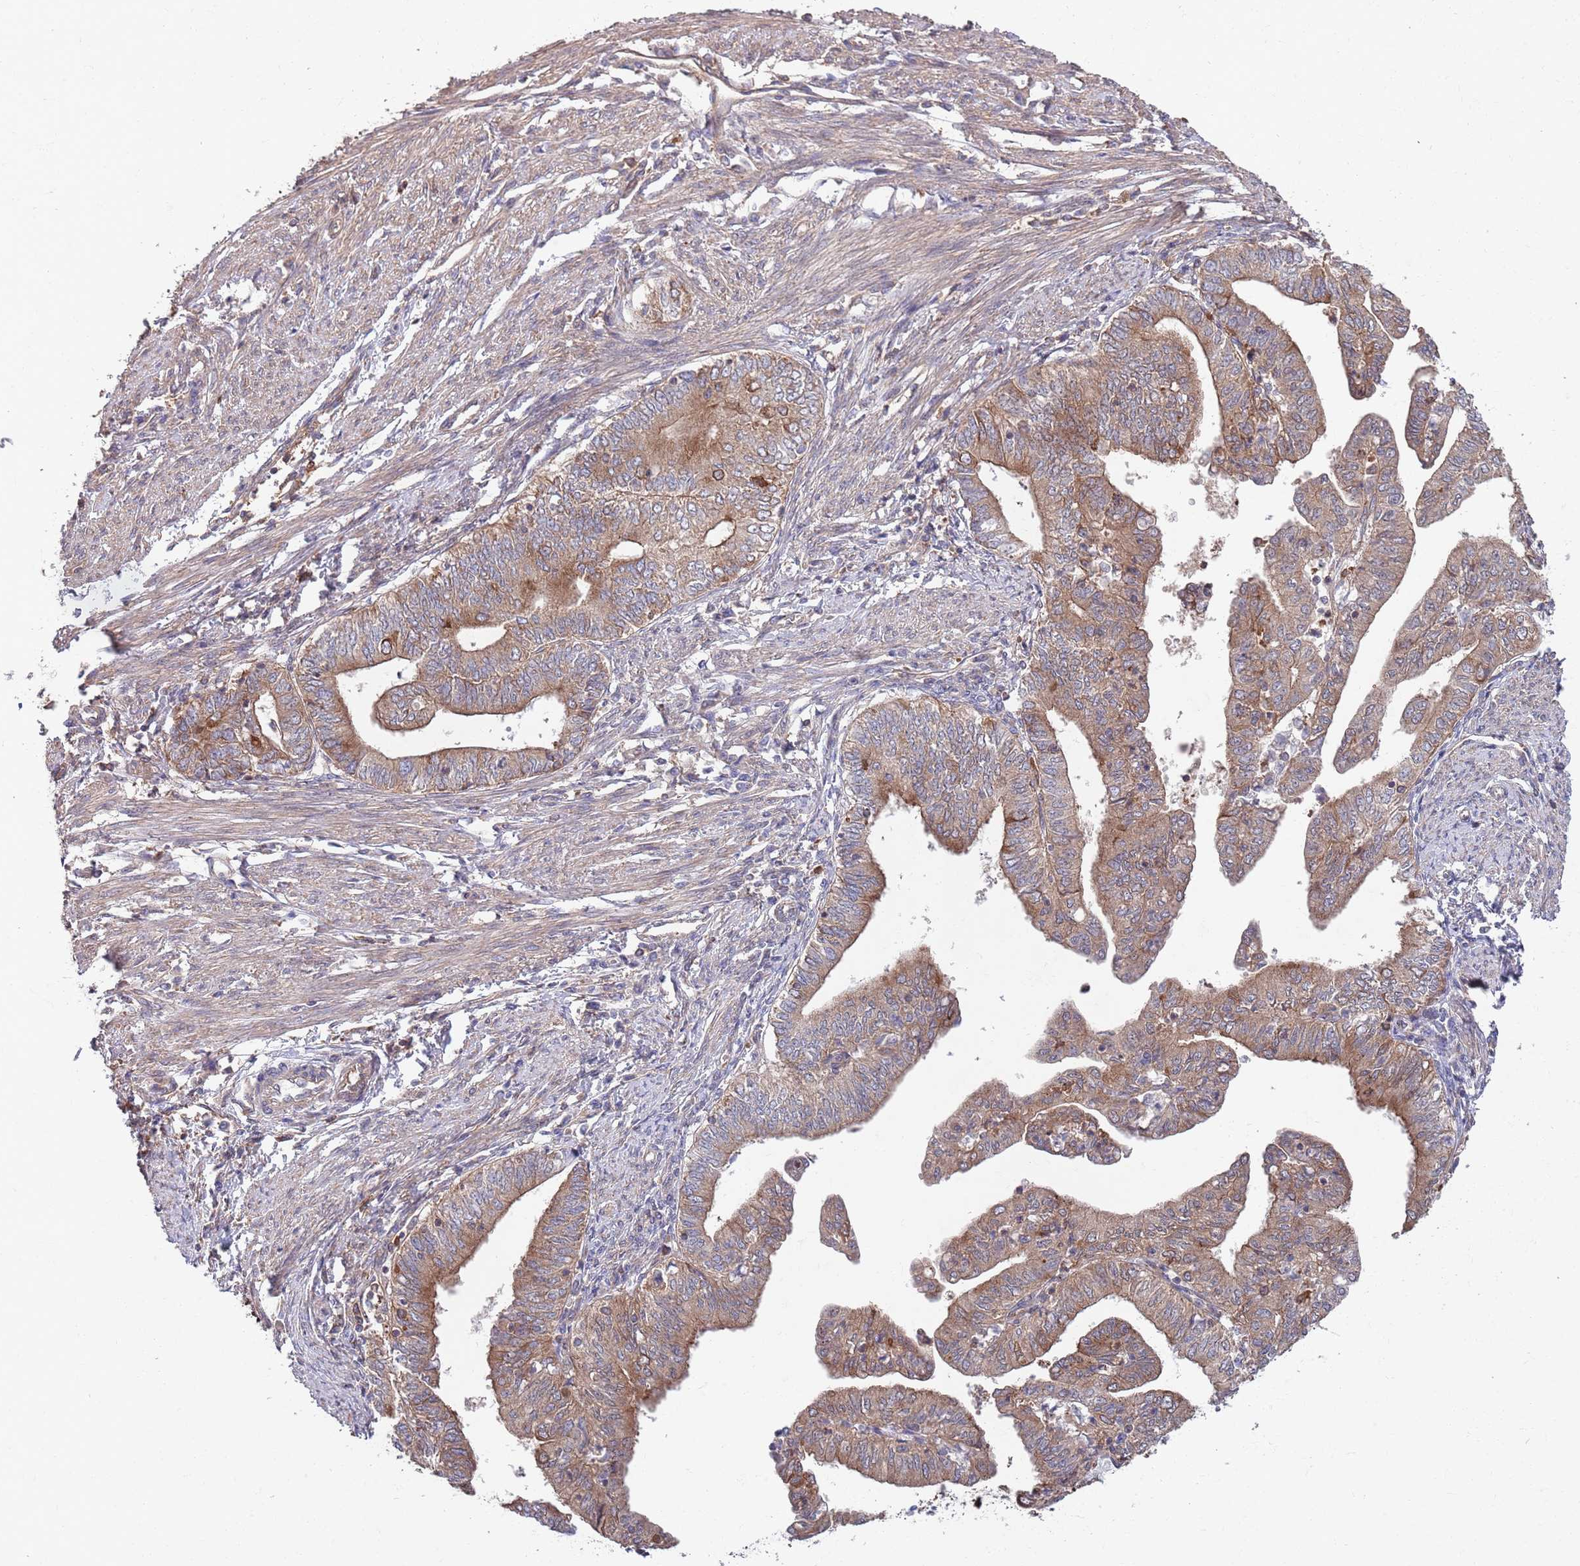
{"staining": {"intensity": "moderate", "quantity": ">75%", "location": "cytoplasmic/membranous"}, "tissue": "endometrial cancer", "cell_type": "Tumor cells", "image_type": "cancer", "snomed": [{"axis": "morphology", "description": "Adenocarcinoma, NOS"}, {"axis": "topography", "description": "Endometrium"}], "caption": "A brown stain highlights moderate cytoplasmic/membranous staining of a protein in human endometrial cancer tumor cells.", "gene": "RNF19B", "patient": {"sex": "female", "age": 66}}